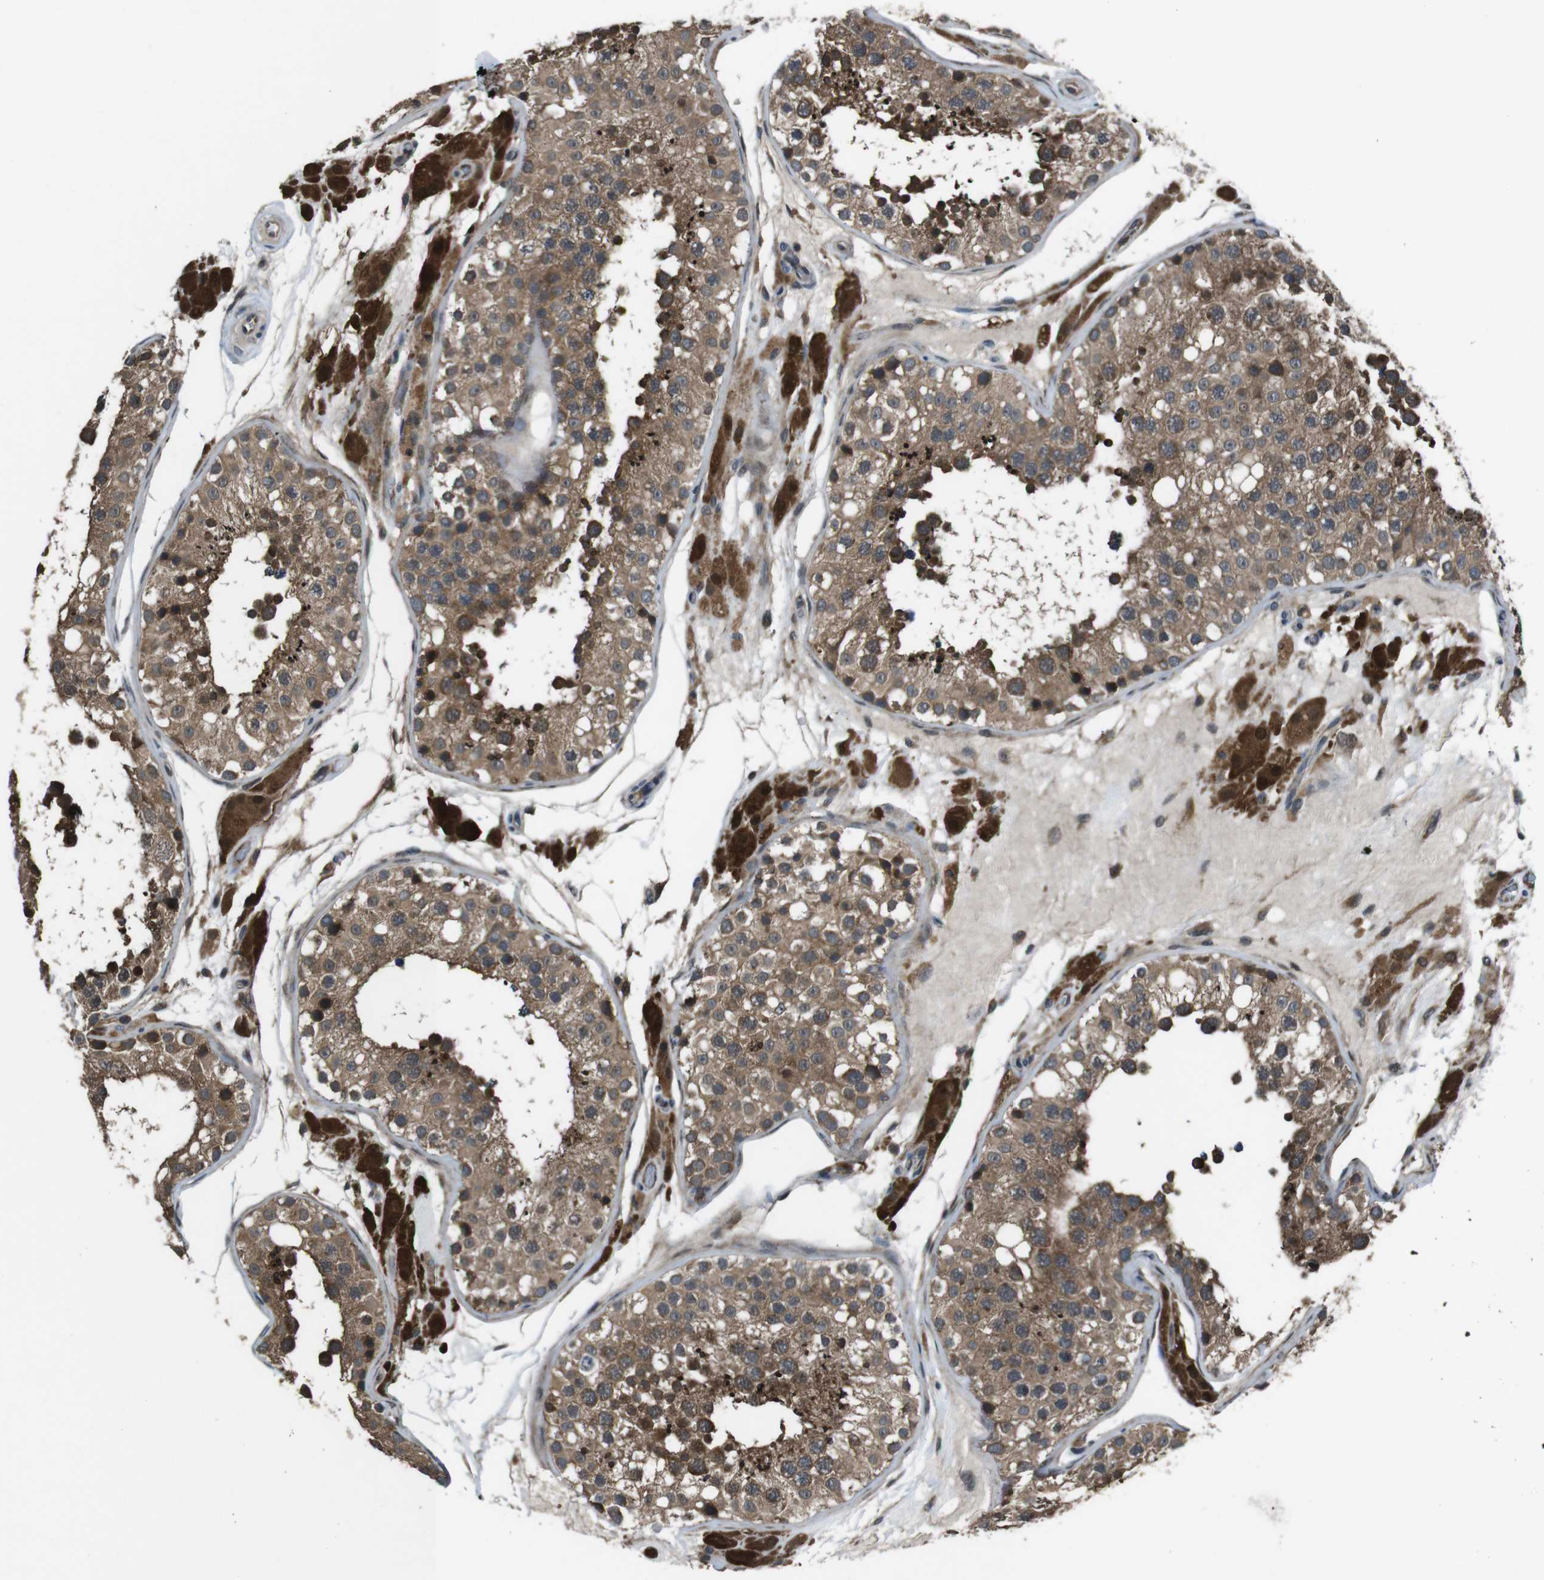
{"staining": {"intensity": "moderate", "quantity": ">75%", "location": "cytoplasmic/membranous"}, "tissue": "testis", "cell_type": "Cells in seminiferous ducts", "image_type": "normal", "snomed": [{"axis": "morphology", "description": "Normal tissue, NOS"}, {"axis": "topography", "description": "Testis"}], "caption": "Immunohistochemistry image of benign testis stained for a protein (brown), which reveals medium levels of moderate cytoplasmic/membranous positivity in about >75% of cells in seminiferous ducts.", "gene": "SLC22A23", "patient": {"sex": "male", "age": 26}}